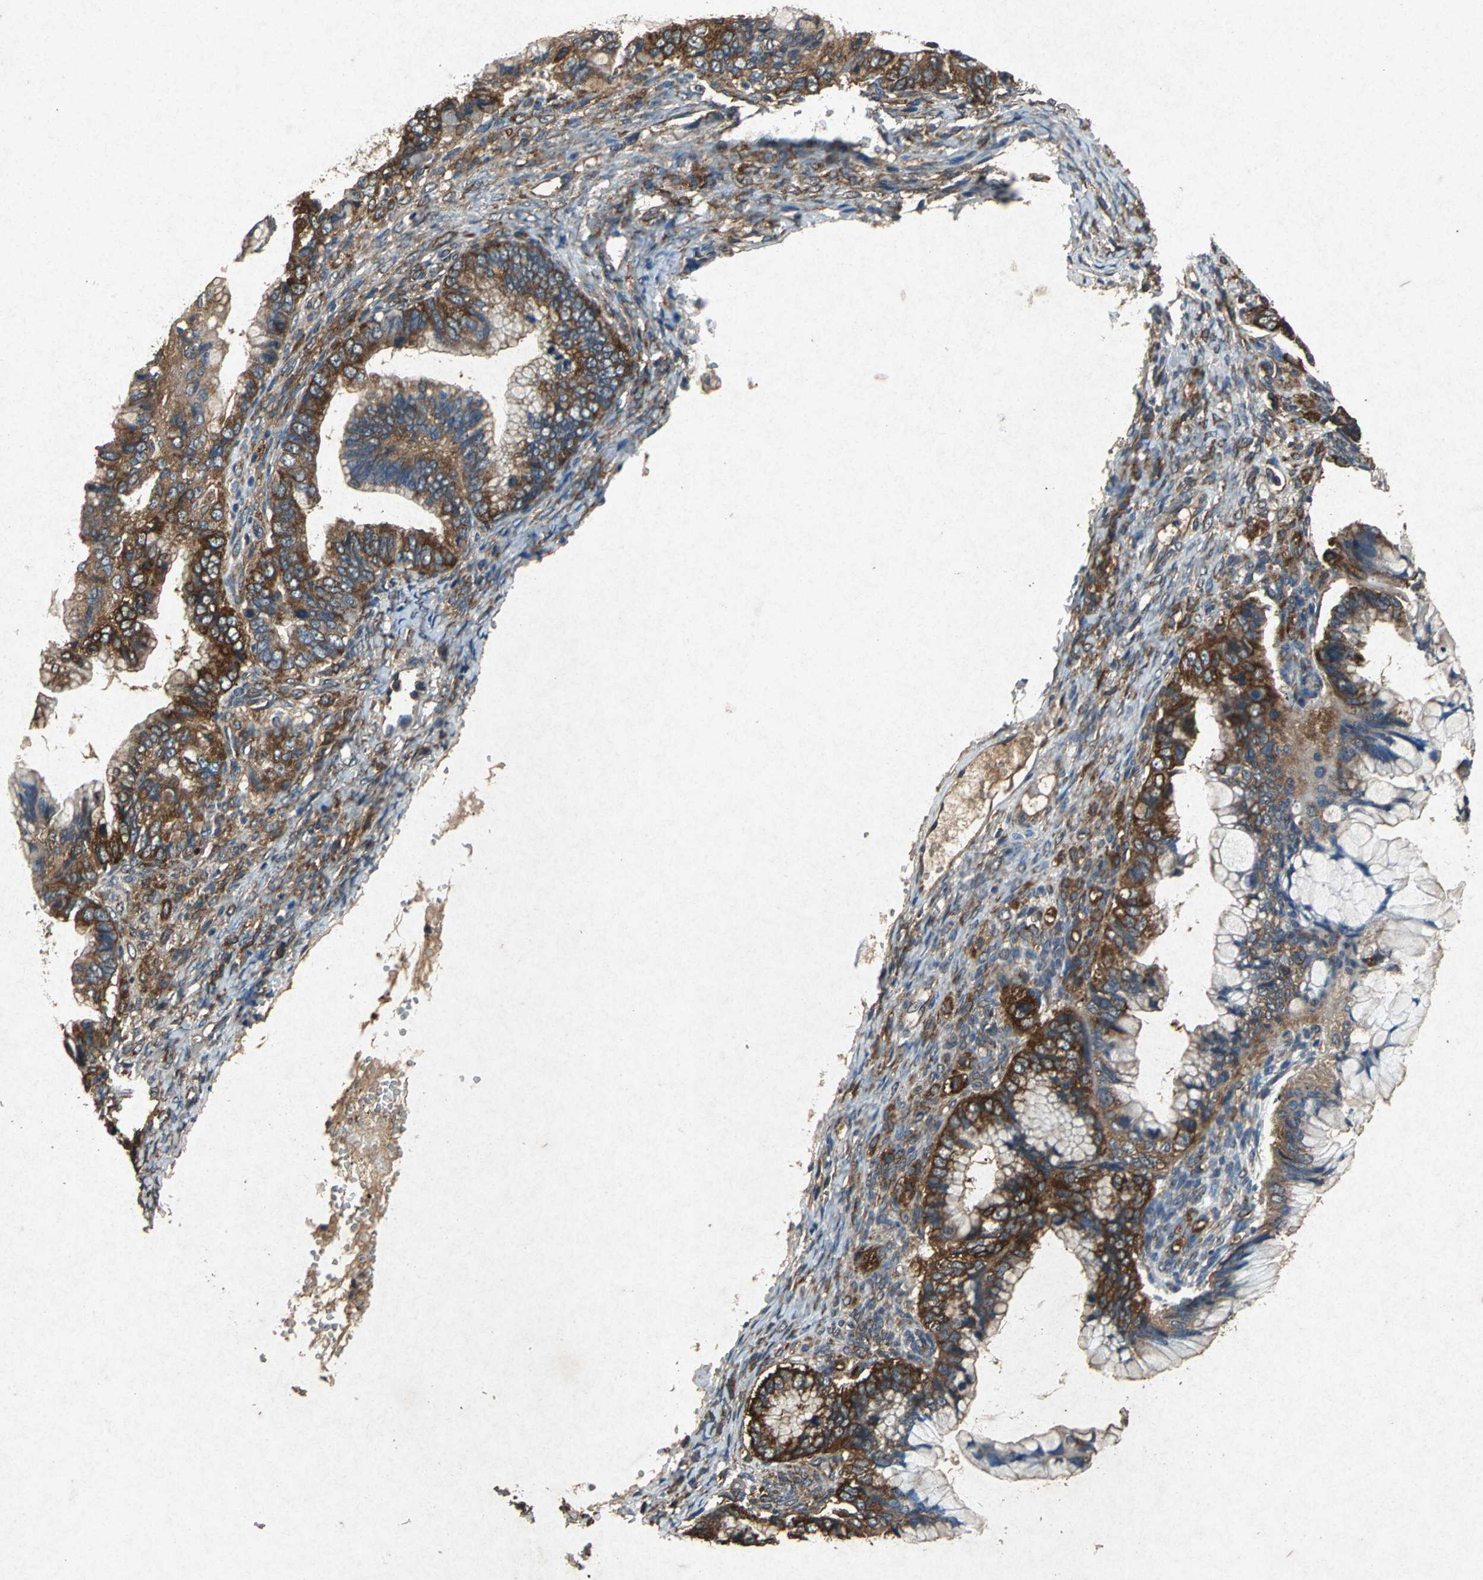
{"staining": {"intensity": "strong", "quantity": ">75%", "location": "cytoplasmic/membranous"}, "tissue": "ovarian cancer", "cell_type": "Tumor cells", "image_type": "cancer", "snomed": [{"axis": "morphology", "description": "Cystadenocarcinoma, mucinous, NOS"}, {"axis": "topography", "description": "Ovary"}], "caption": "Approximately >75% of tumor cells in human mucinous cystadenocarcinoma (ovarian) reveal strong cytoplasmic/membranous protein positivity as visualized by brown immunohistochemical staining.", "gene": "HSP90AB1", "patient": {"sex": "female", "age": 36}}